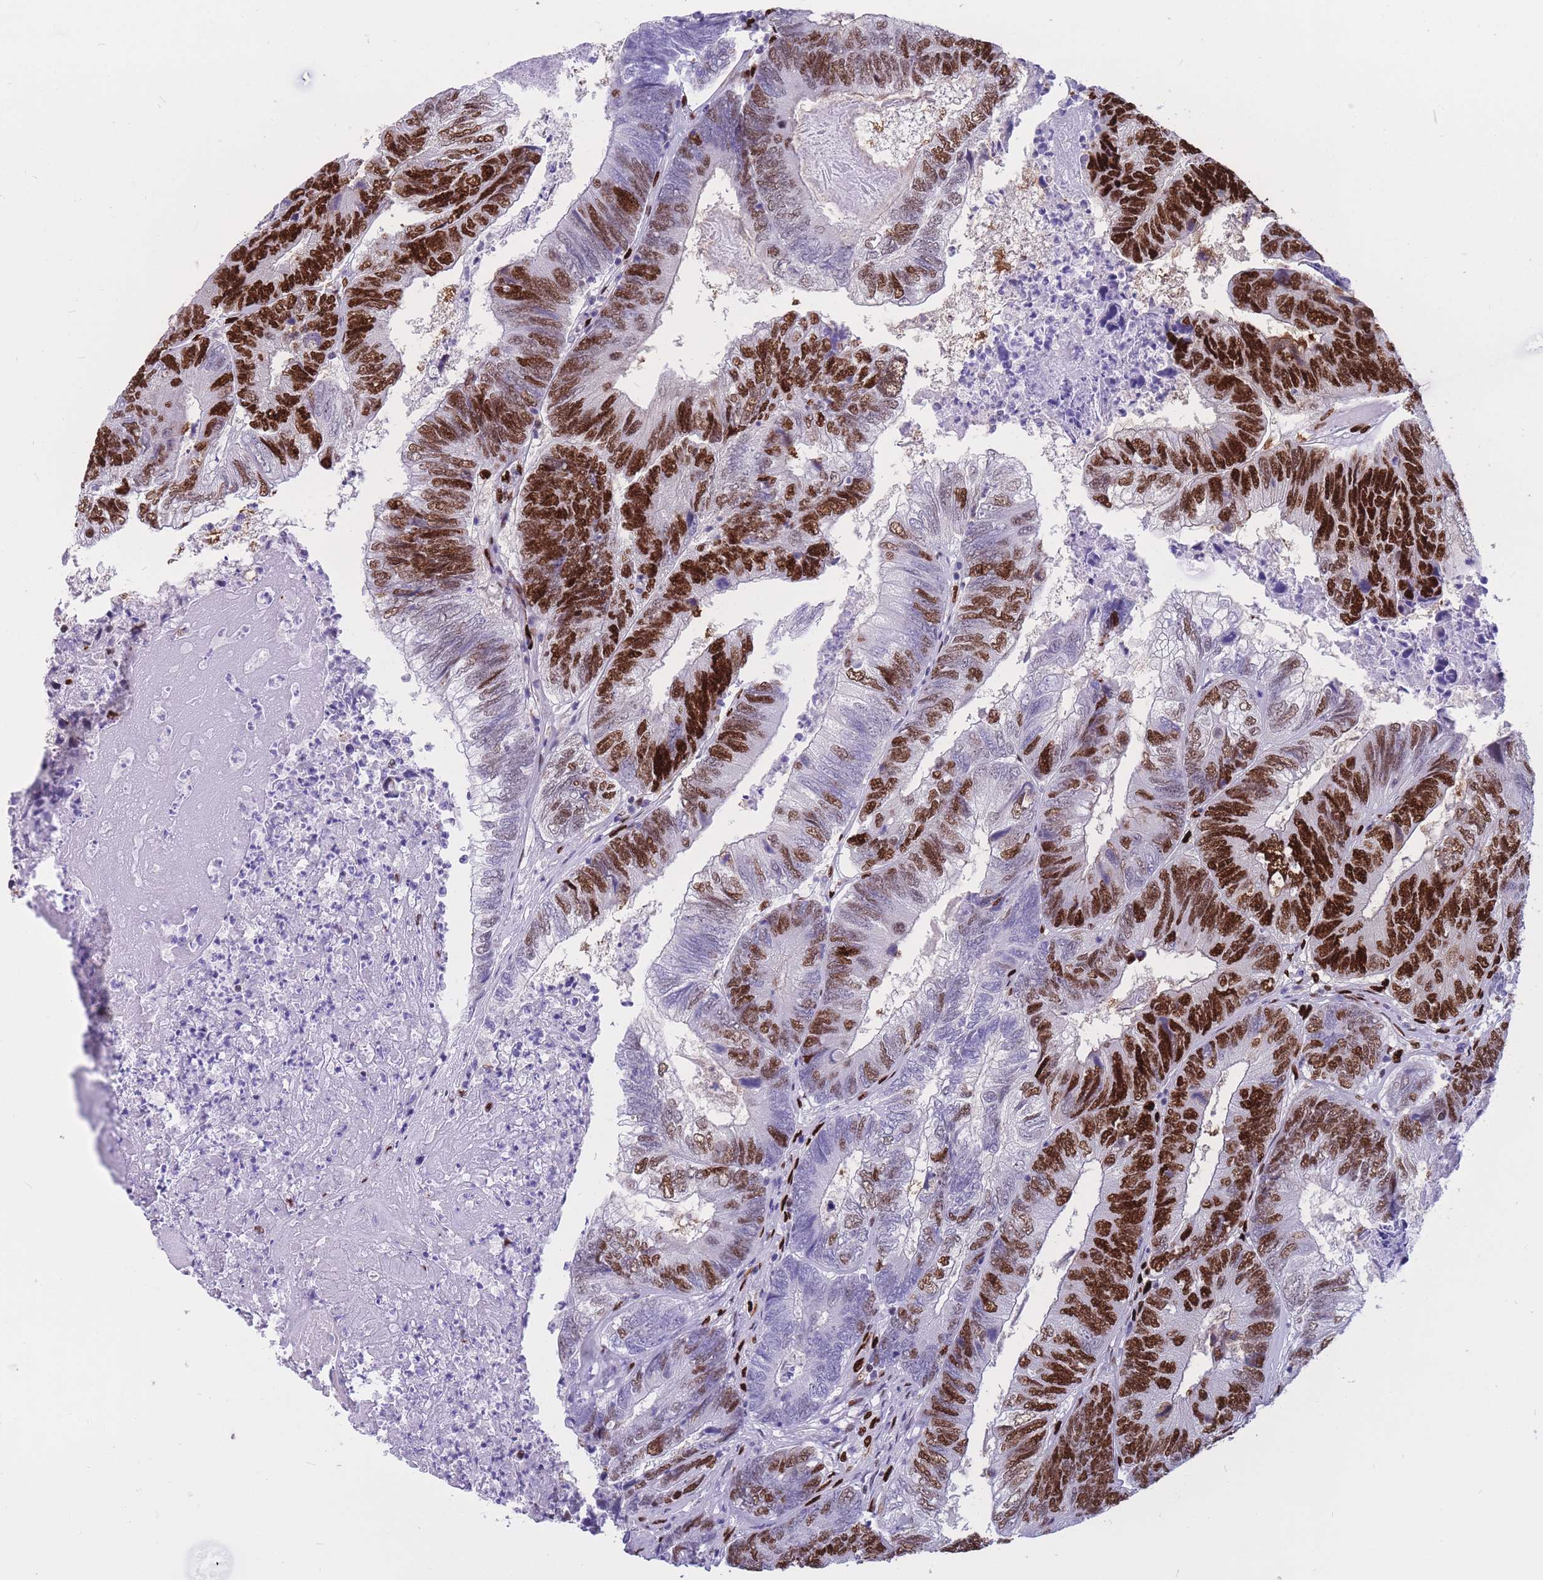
{"staining": {"intensity": "strong", "quantity": "25%-75%", "location": "nuclear"}, "tissue": "colorectal cancer", "cell_type": "Tumor cells", "image_type": "cancer", "snomed": [{"axis": "morphology", "description": "Adenocarcinoma, NOS"}, {"axis": "topography", "description": "Colon"}], "caption": "Approximately 25%-75% of tumor cells in human colorectal adenocarcinoma show strong nuclear protein positivity as visualized by brown immunohistochemical staining.", "gene": "NASP", "patient": {"sex": "female", "age": 67}}